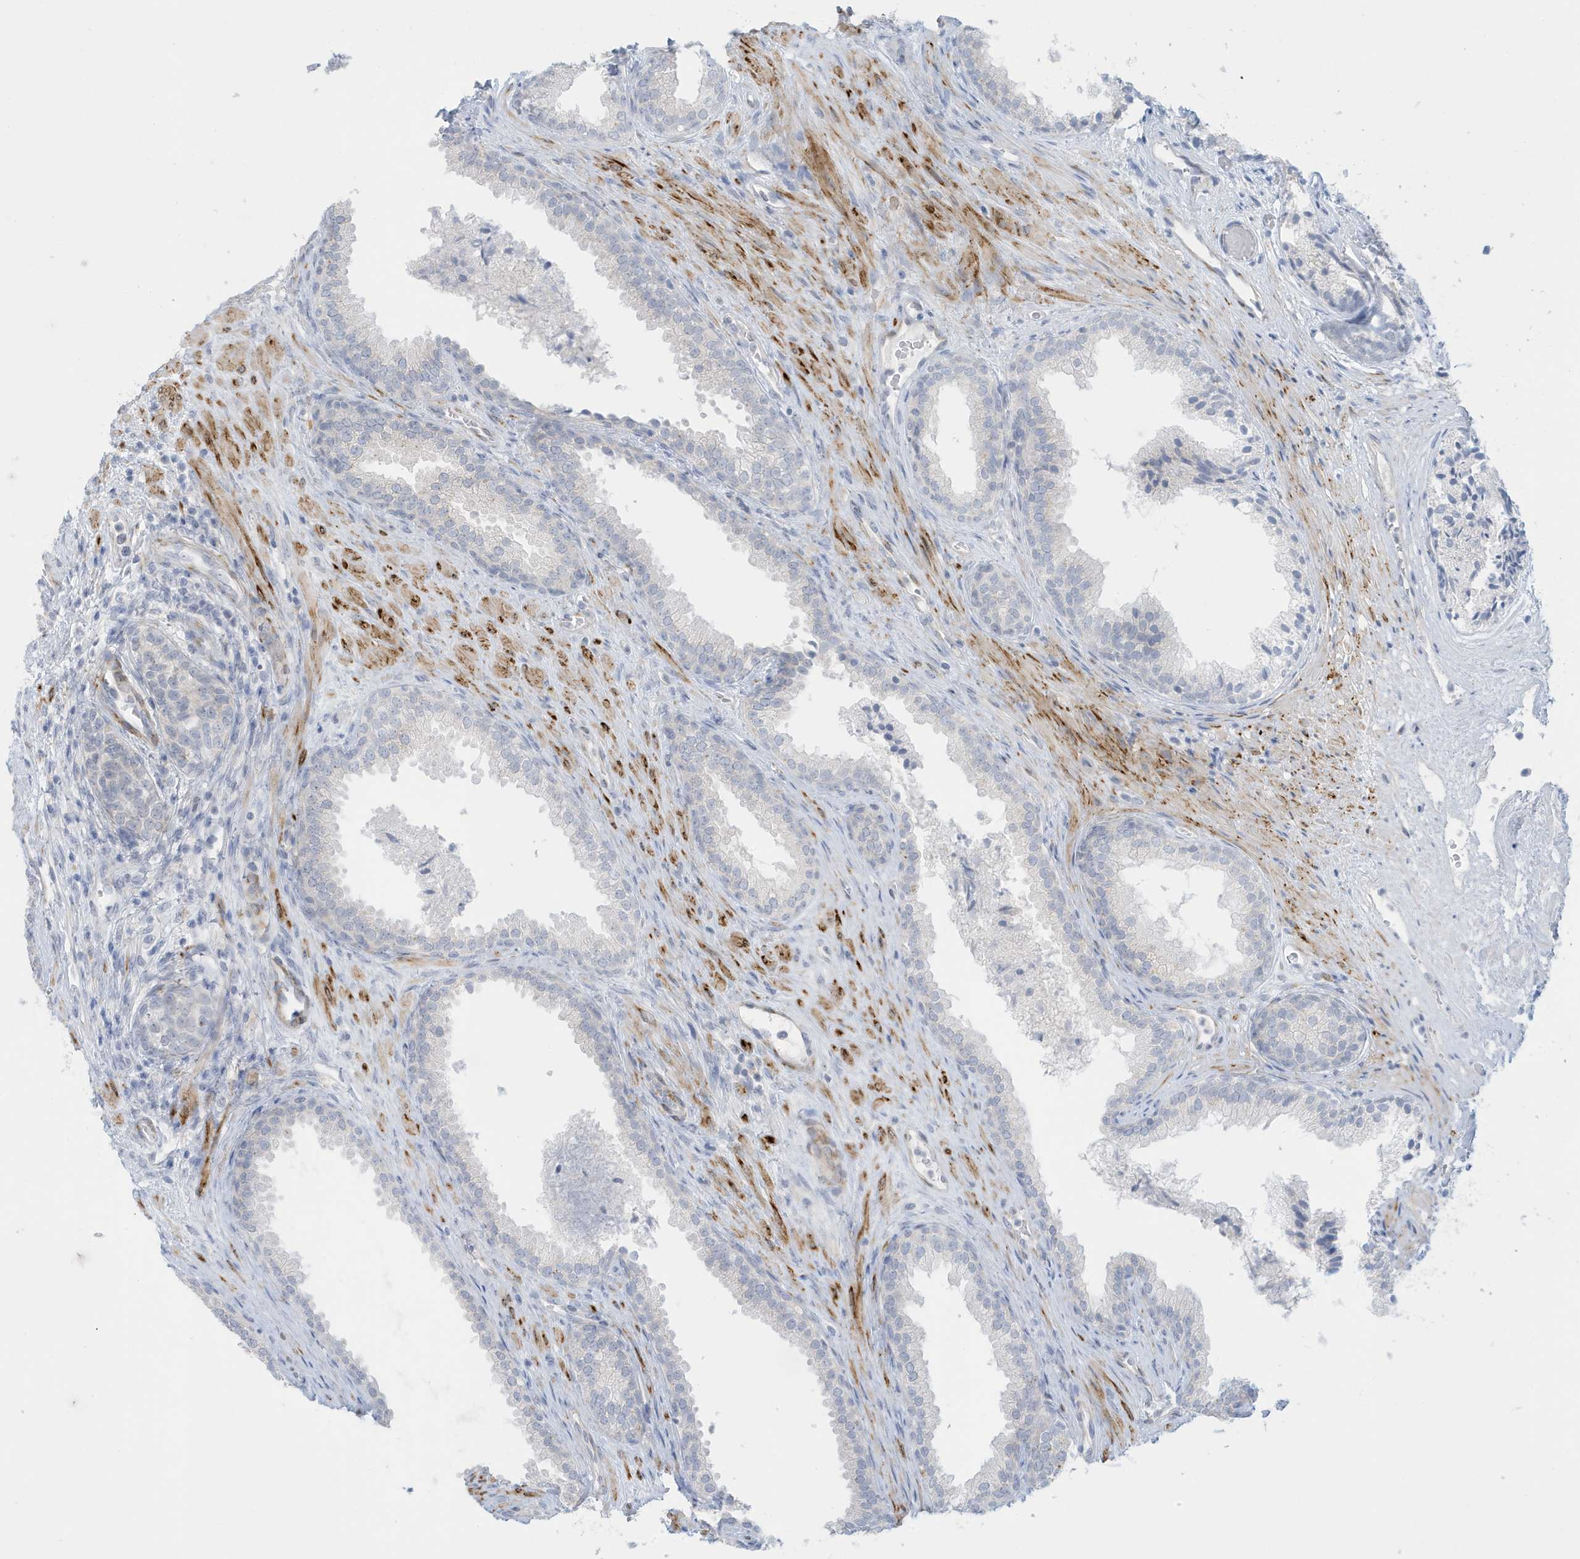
{"staining": {"intensity": "negative", "quantity": "none", "location": "none"}, "tissue": "prostate", "cell_type": "Glandular cells", "image_type": "normal", "snomed": [{"axis": "morphology", "description": "Normal tissue, NOS"}, {"axis": "topography", "description": "Prostate"}], "caption": "Immunohistochemistry micrograph of normal human prostate stained for a protein (brown), which demonstrates no expression in glandular cells.", "gene": "PERM1", "patient": {"sex": "male", "age": 76}}